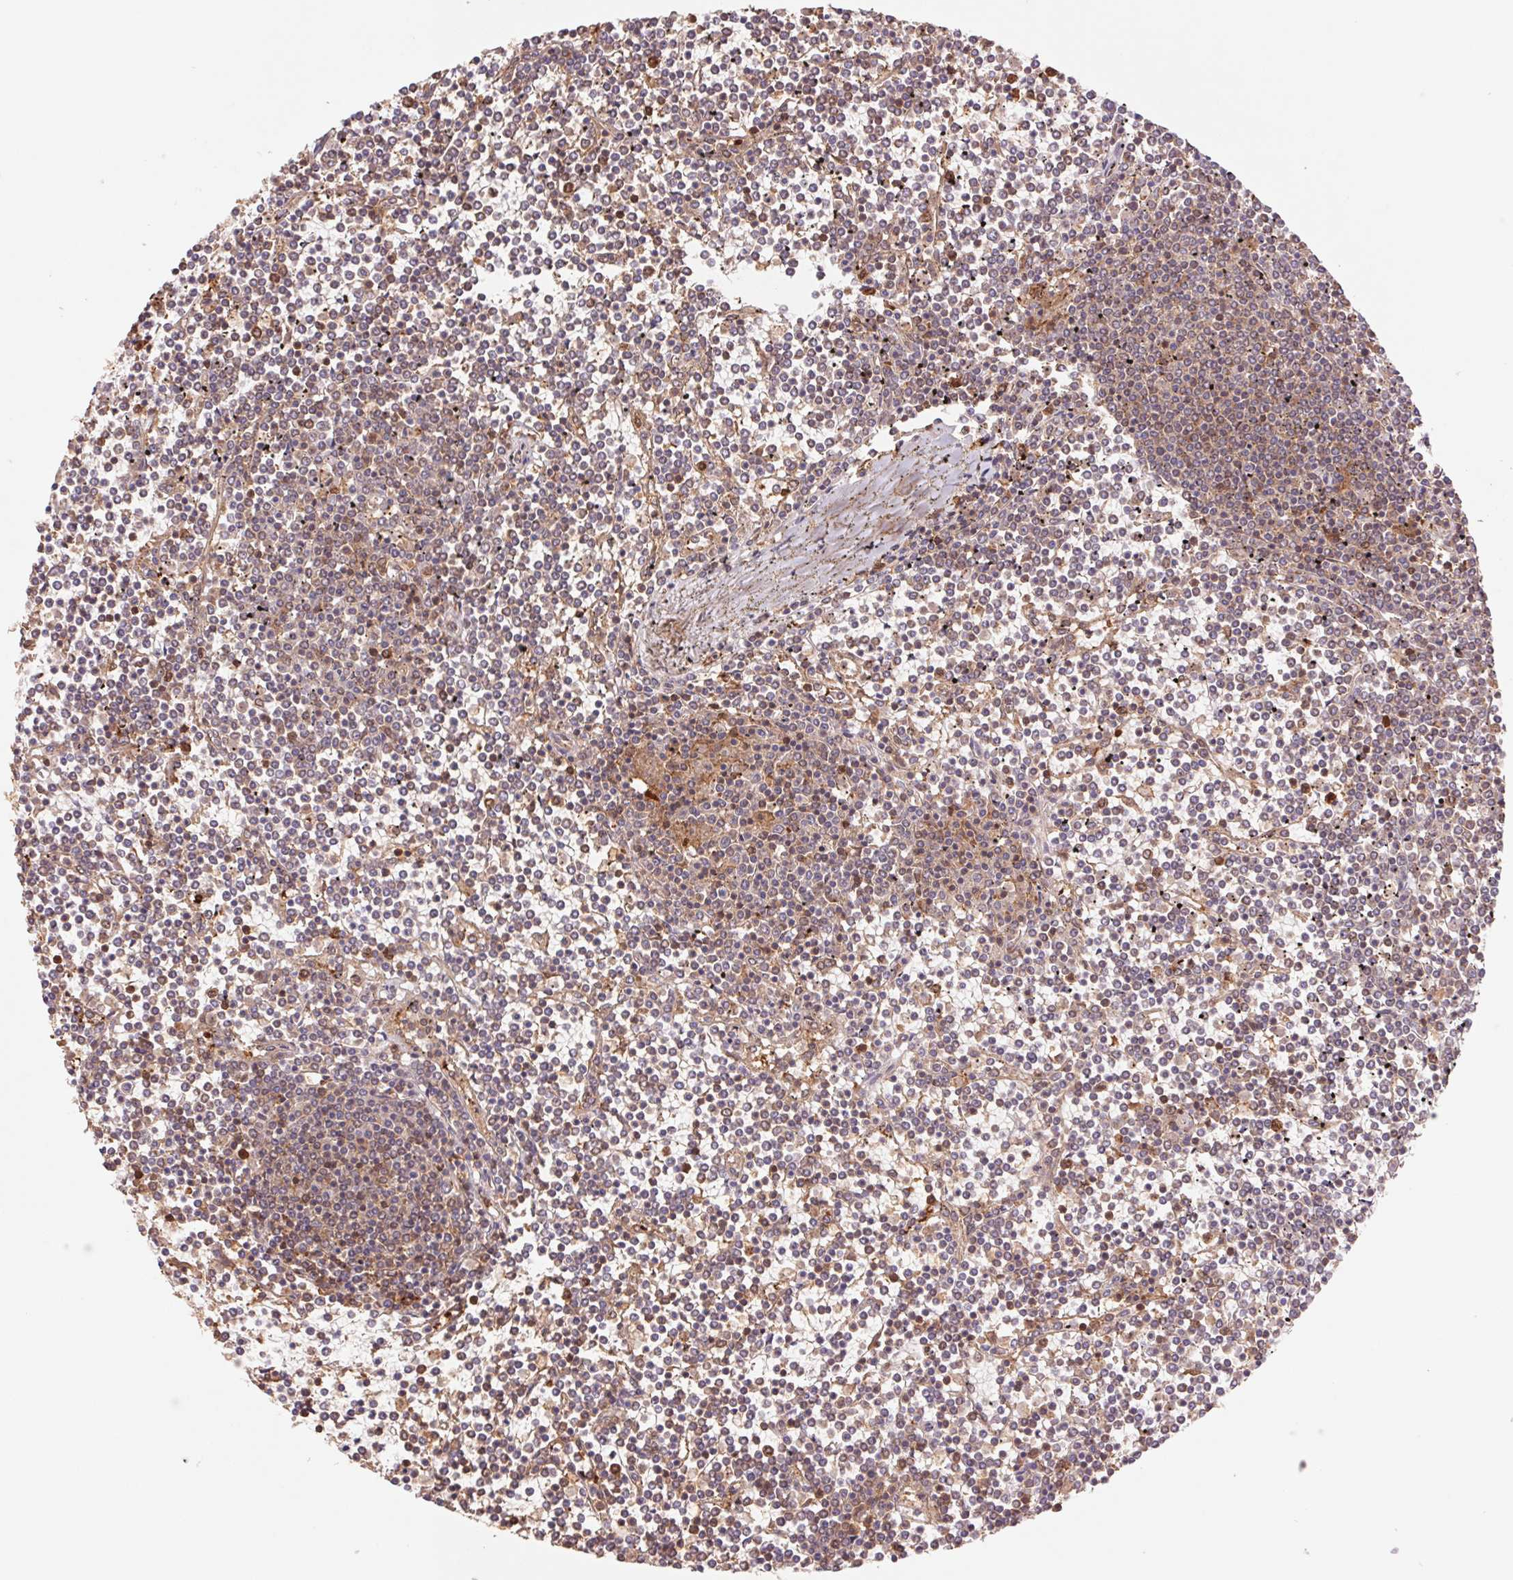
{"staining": {"intensity": "weak", "quantity": "<25%", "location": "cytoplasmic/membranous"}, "tissue": "lymphoma", "cell_type": "Tumor cells", "image_type": "cancer", "snomed": [{"axis": "morphology", "description": "Malignant lymphoma, non-Hodgkin's type, Low grade"}, {"axis": "topography", "description": "Spleen"}], "caption": "Immunohistochemistry (IHC) histopathology image of human lymphoma stained for a protein (brown), which demonstrates no positivity in tumor cells.", "gene": "URM1", "patient": {"sex": "female", "age": 19}}